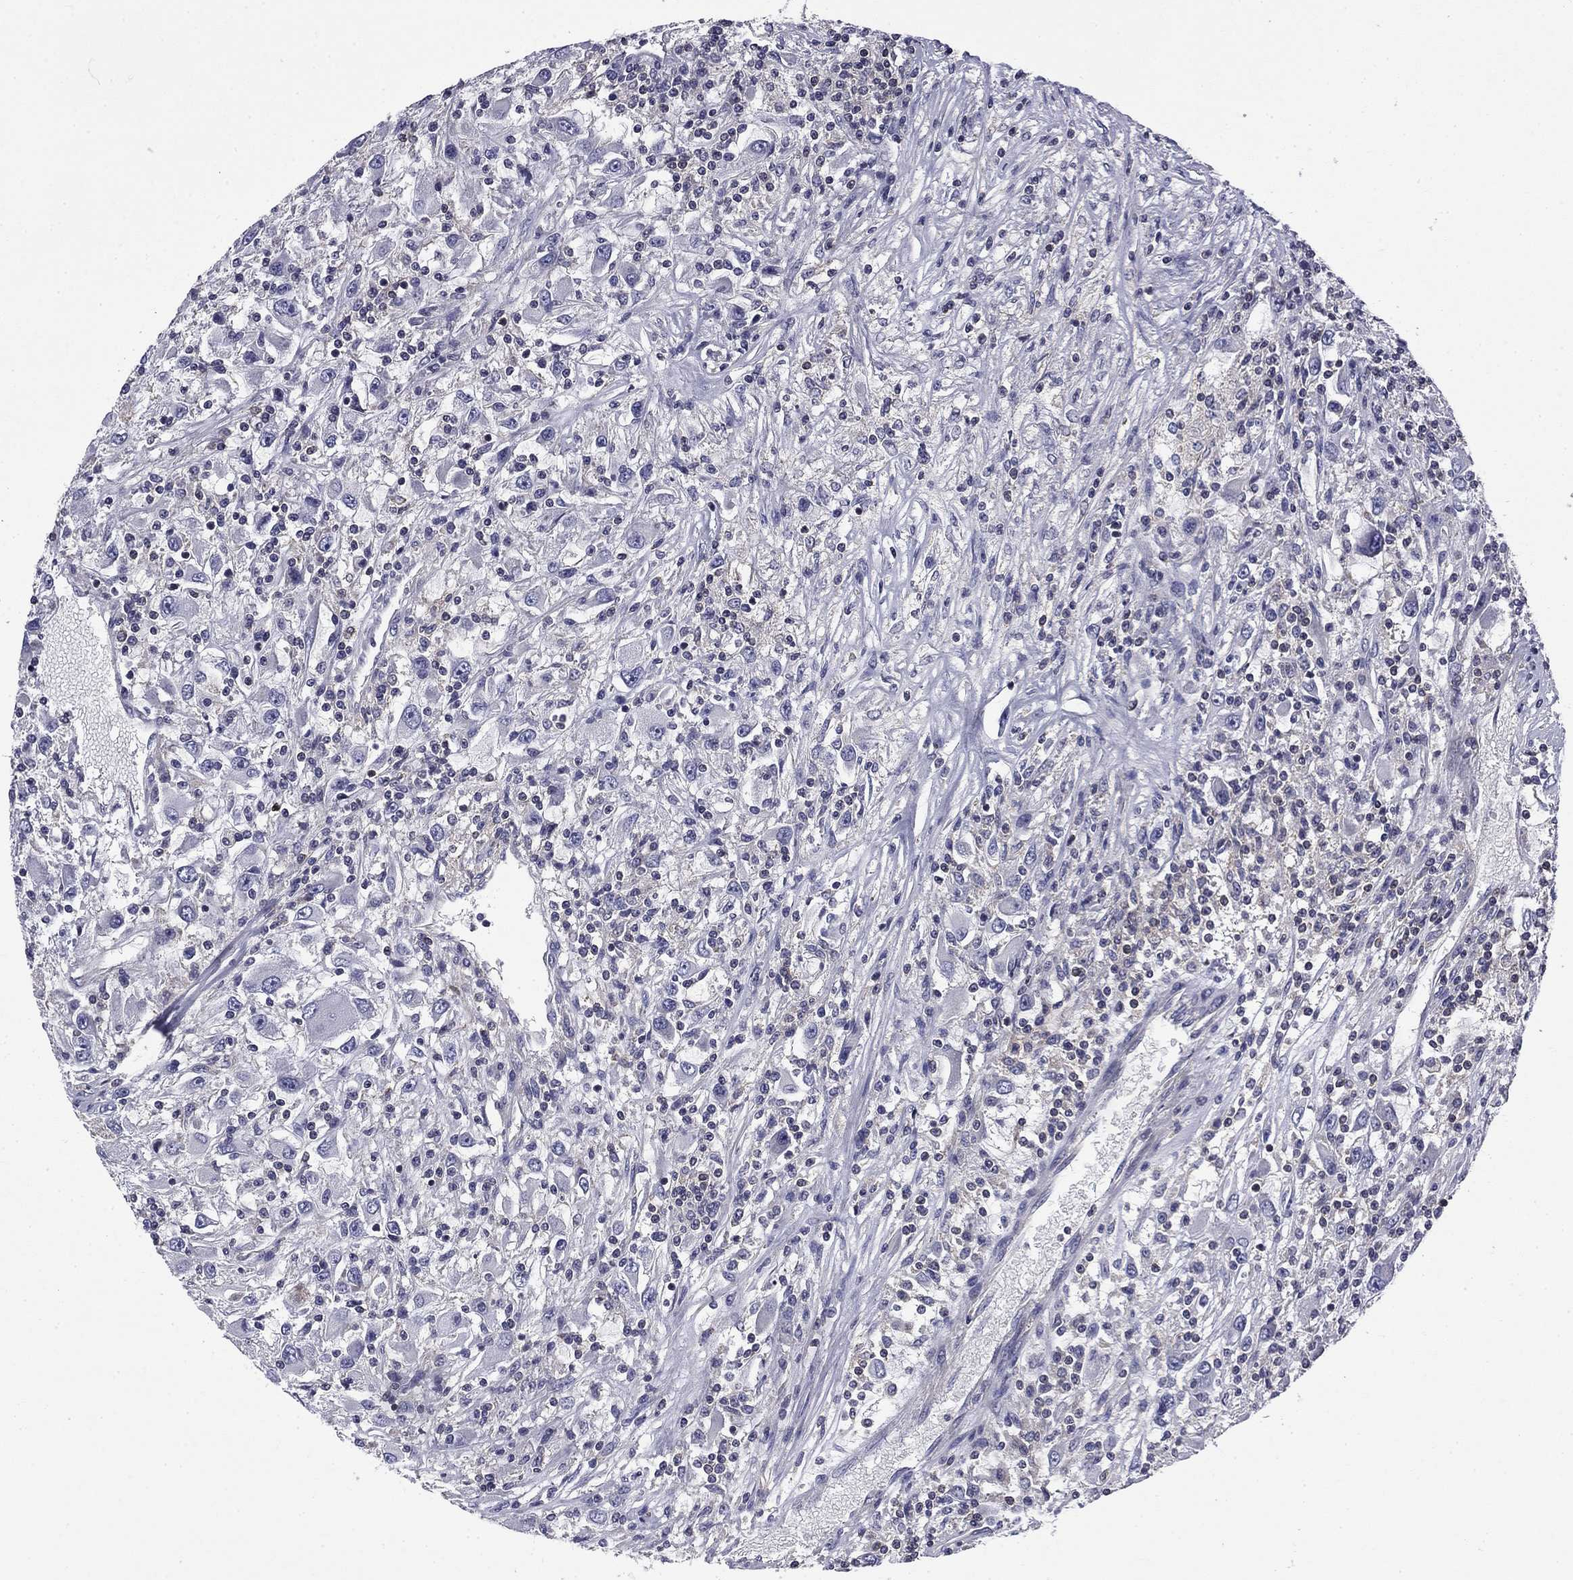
{"staining": {"intensity": "negative", "quantity": "none", "location": "none"}, "tissue": "renal cancer", "cell_type": "Tumor cells", "image_type": "cancer", "snomed": [{"axis": "morphology", "description": "Adenocarcinoma, NOS"}, {"axis": "topography", "description": "Kidney"}], "caption": "Immunohistochemistry (IHC) of adenocarcinoma (renal) demonstrates no expression in tumor cells.", "gene": "ARHGAP45", "patient": {"sex": "female", "age": 67}}